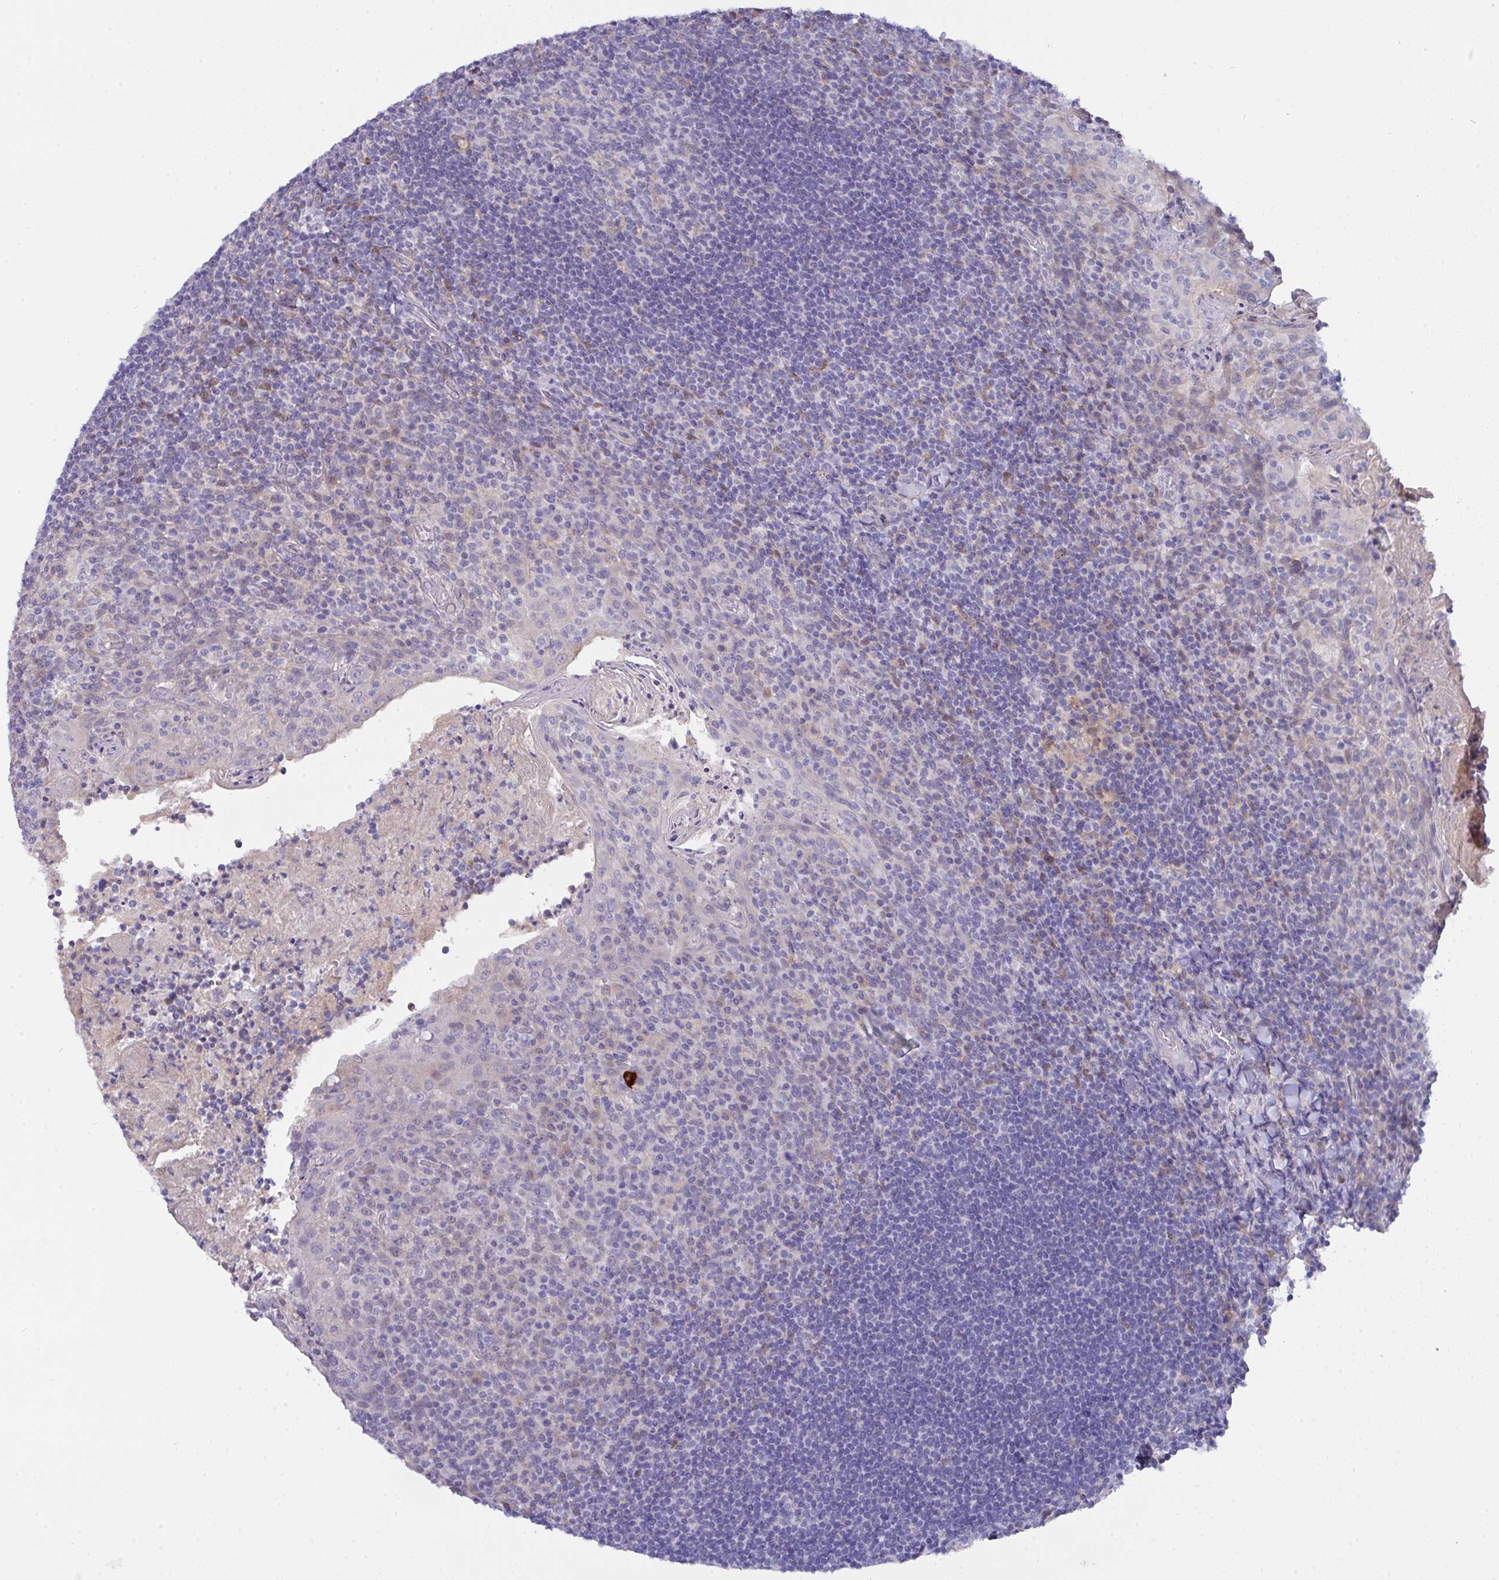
{"staining": {"intensity": "negative", "quantity": "none", "location": "none"}, "tissue": "tonsil", "cell_type": "Germinal center cells", "image_type": "normal", "snomed": [{"axis": "morphology", "description": "Normal tissue, NOS"}, {"axis": "topography", "description": "Tonsil"}], "caption": "Immunohistochemistry image of unremarkable tonsil: tonsil stained with DAB (3,3'-diaminobenzidine) exhibits no significant protein positivity in germinal center cells.", "gene": "L3HYPDH", "patient": {"sex": "female", "age": 10}}